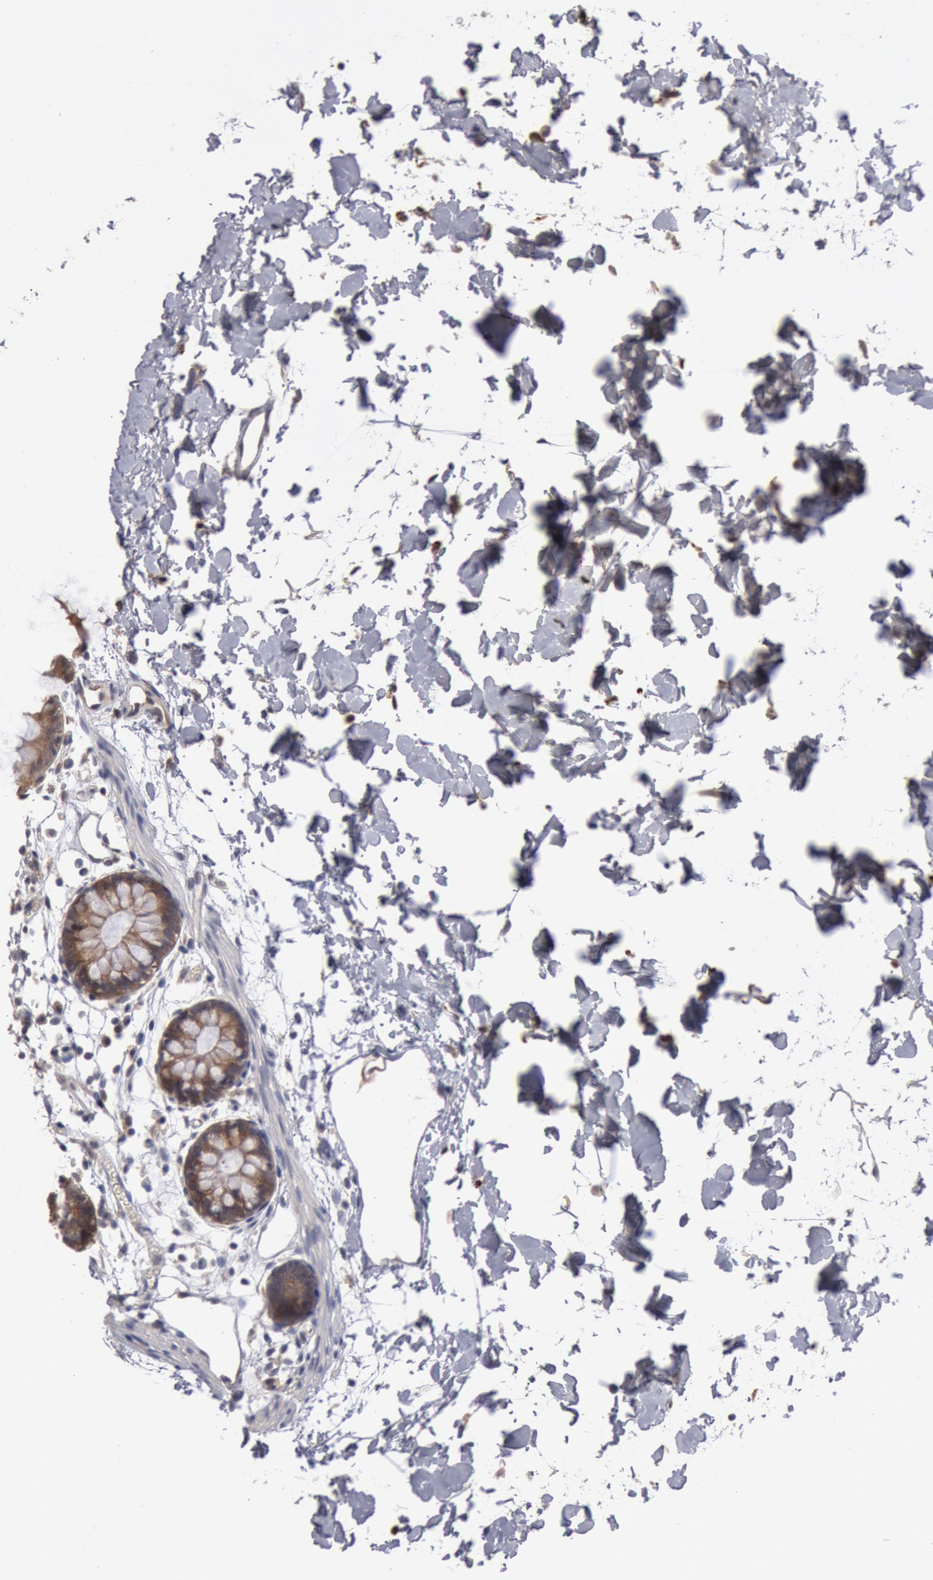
{"staining": {"intensity": "moderate", "quantity": ">75%", "location": "cytoplasmic/membranous"}, "tissue": "colon", "cell_type": "Endothelial cells", "image_type": "normal", "snomed": [{"axis": "morphology", "description": "Normal tissue, NOS"}, {"axis": "topography", "description": "Colon"}], "caption": "Unremarkable colon exhibits moderate cytoplasmic/membranous staining in approximately >75% of endothelial cells (DAB IHC, brown staining for protein, blue staining for nuclei)..", "gene": "DNAJA1", "patient": {"sex": "male", "age": 14}}